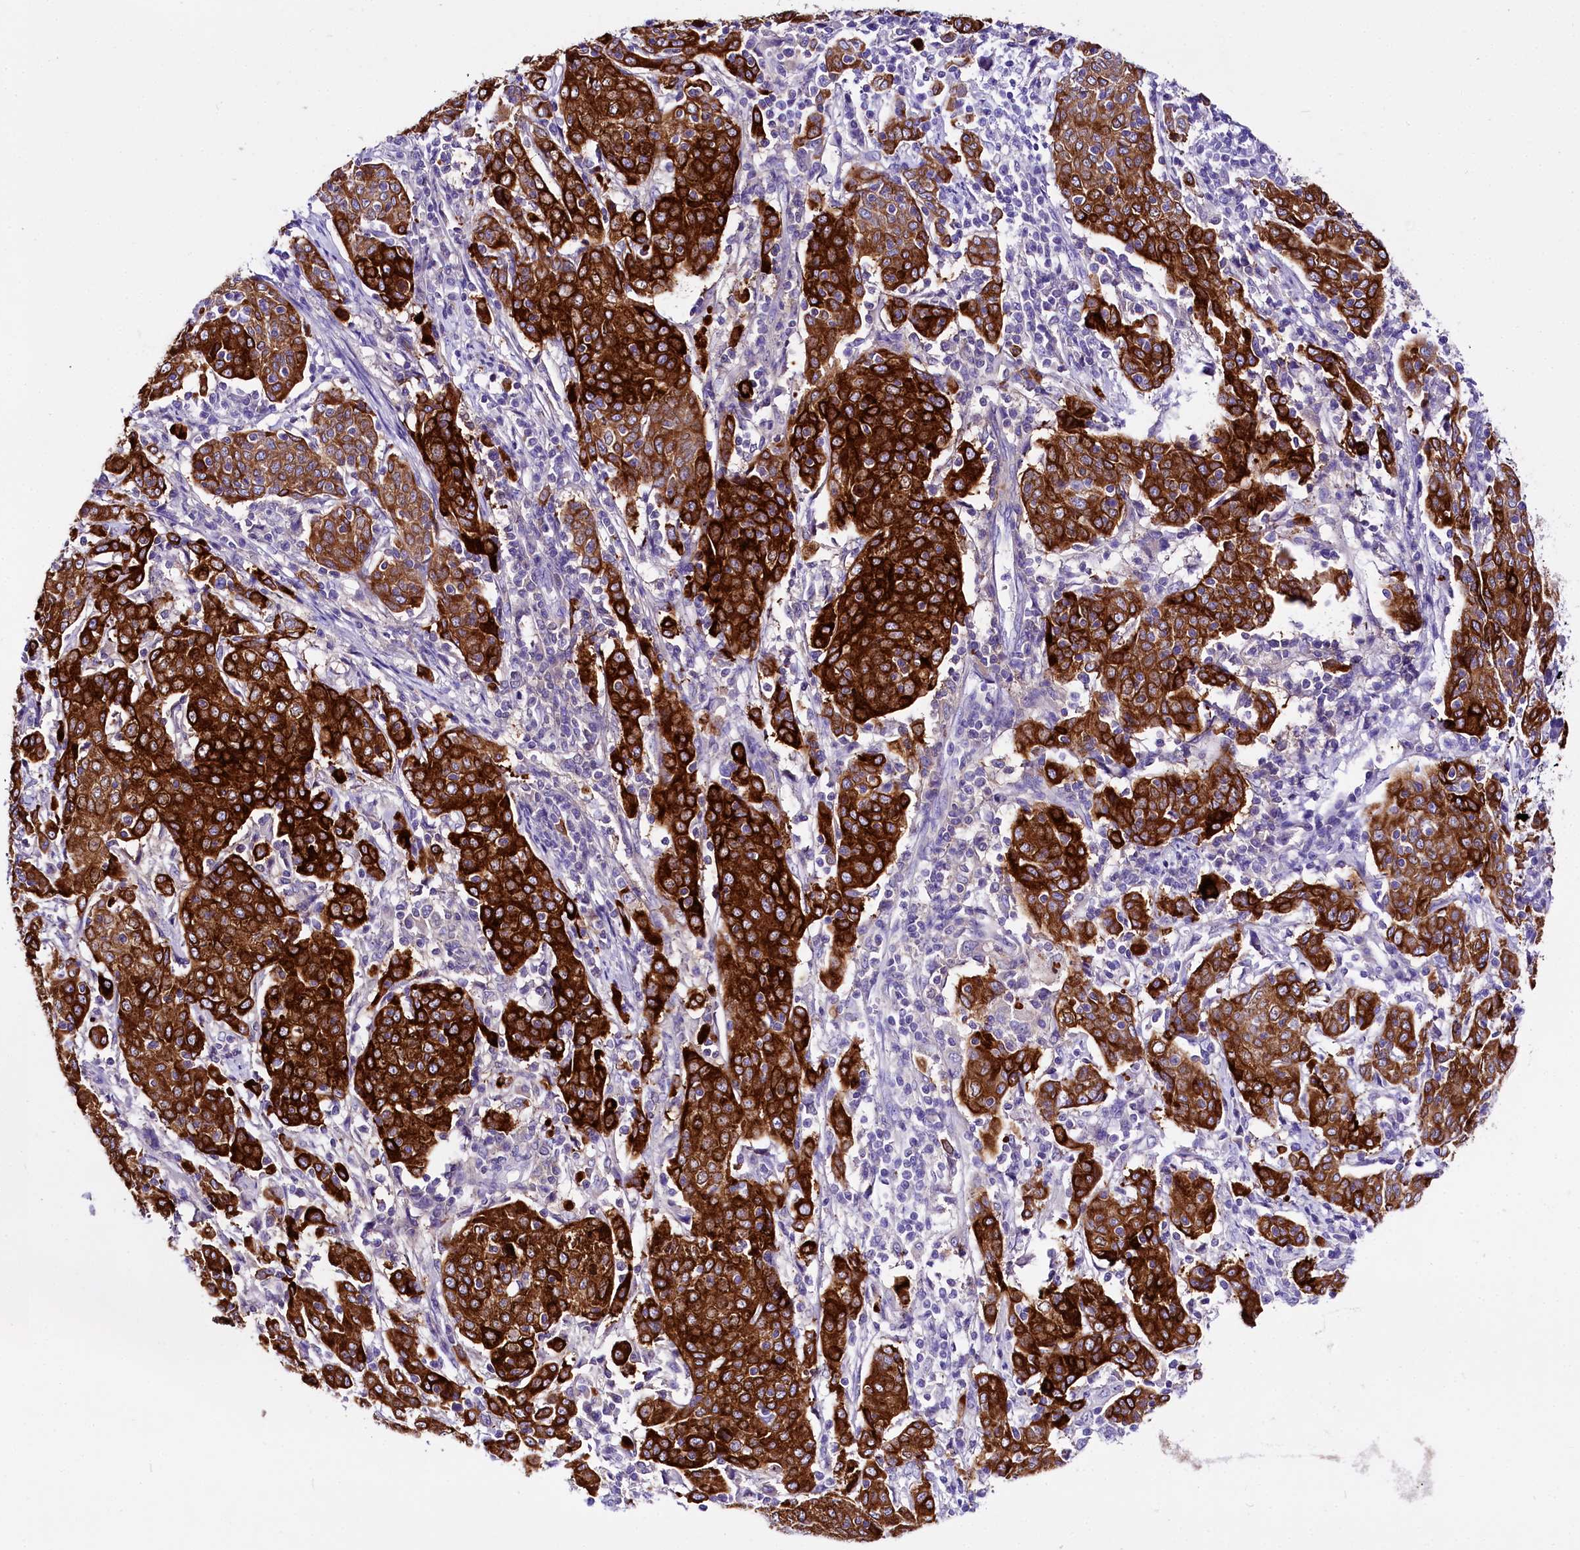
{"staining": {"intensity": "strong", "quantity": ">75%", "location": "cytoplasmic/membranous"}, "tissue": "cervical cancer", "cell_type": "Tumor cells", "image_type": "cancer", "snomed": [{"axis": "morphology", "description": "Squamous cell carcinoma, NOS"}, {"axis": "topography", "description": "Cervix"}], "caption": "DAB immunohistochemical staining of cervical cancer (squamous cell carcinoma) displays strong cytoplasmic/membranous protein expression in approximately >75% of tumor cells.", "gene": "A2ML1", "patient": {"sex": "female", "age": 67}}